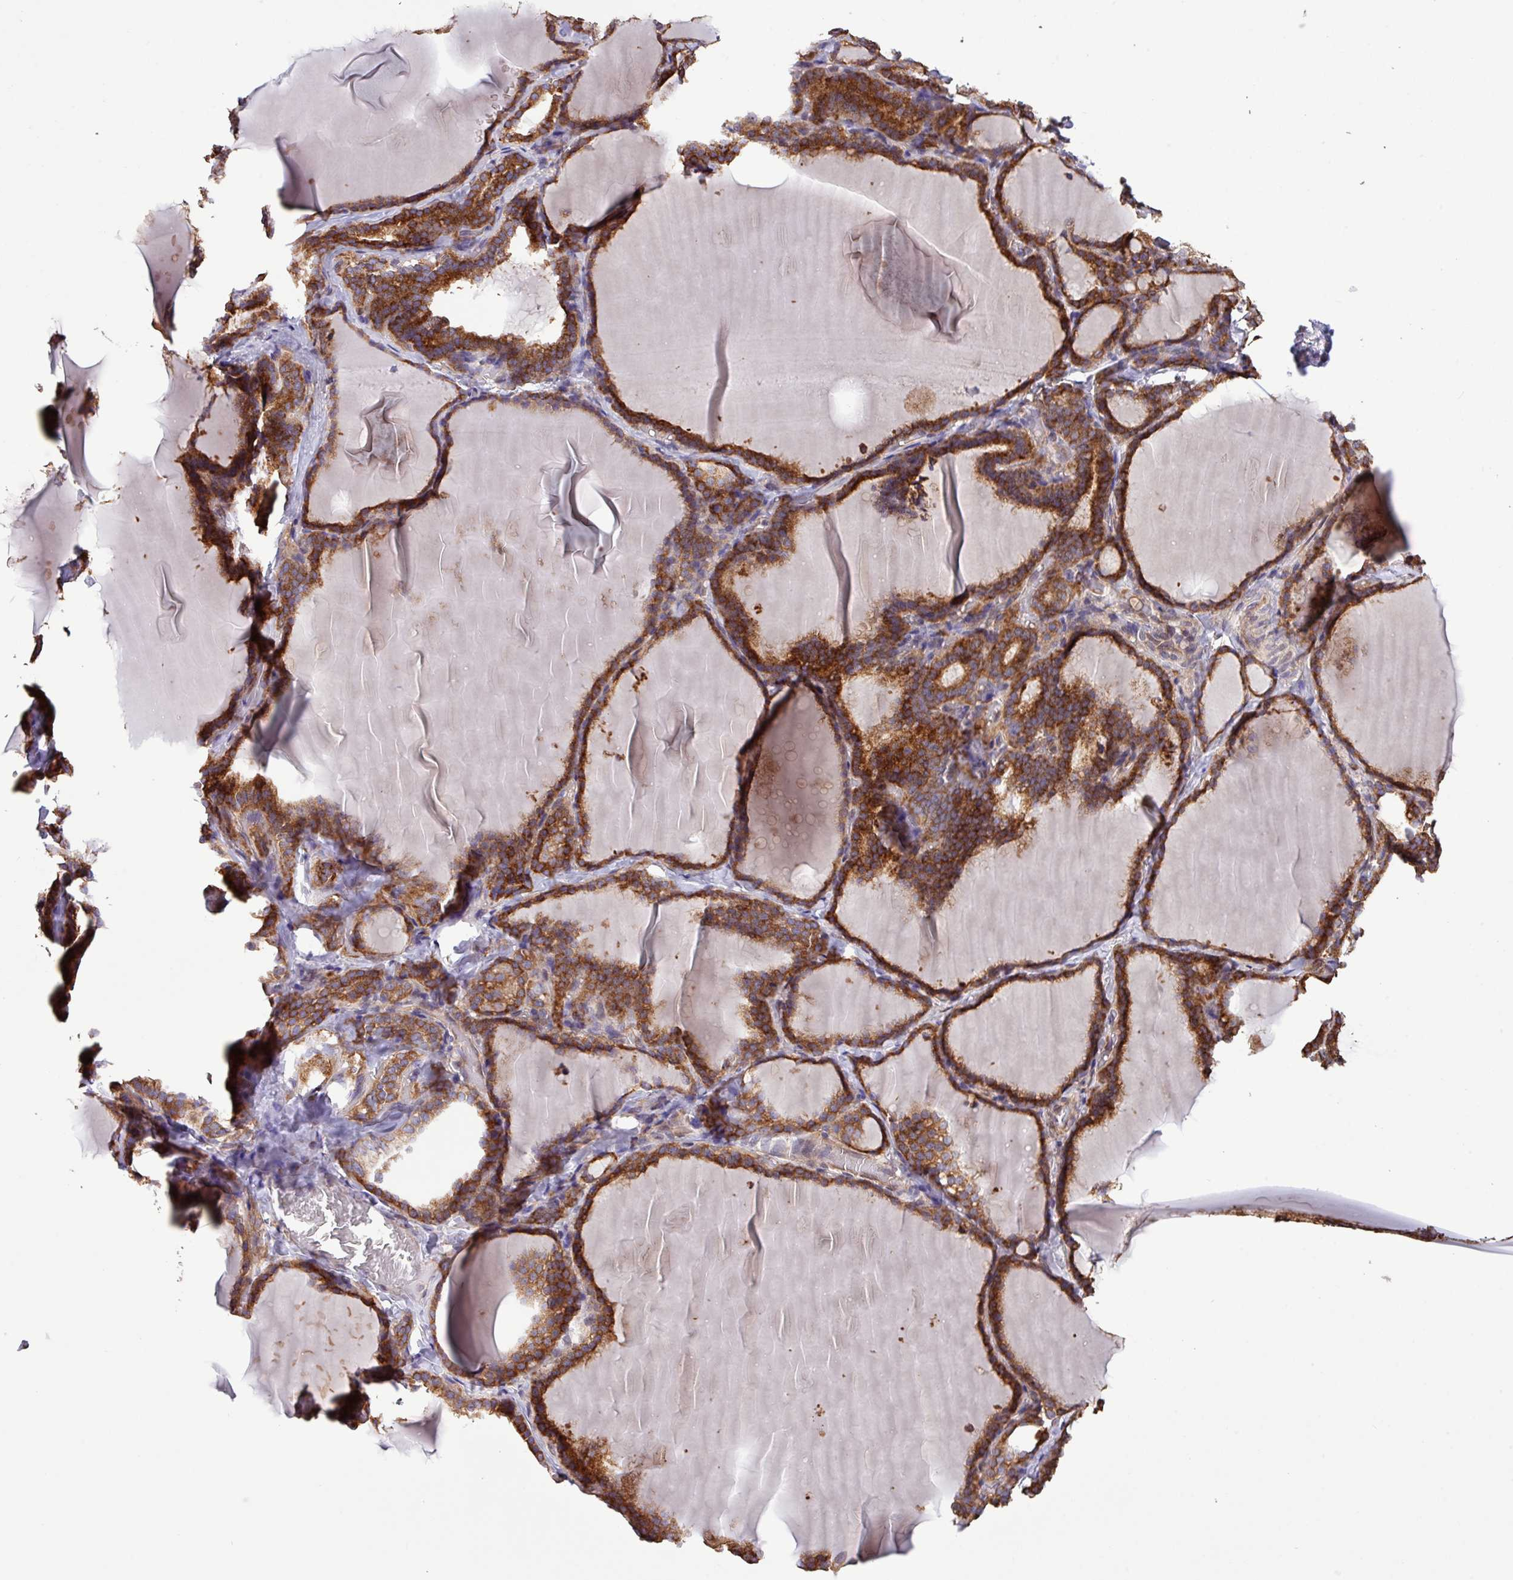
{"staining": {"intensity": "strong", "quantity": ">75%", "location": "cytoplasmic/membranous"}, "tissue": "thyroid gland", "cell_type": "Glandular cells", "image_type": "normal", "snomed": [{"axis": "morphology", "description": "Normal tissue, NOS"}, {"axis": "topography", "description": "Thyroid gland"}], "caption": "Immunohistochemistry (DAB) staining of benign human thyroid gland exhibits strong cytoplasmic/membranous protein expression in about >75% of glandular cells. (Brightfield microscopy of DAB IHC at high magnification).", "gene": "MEGF6", "patient": {"sex": "female", "age": 31}}